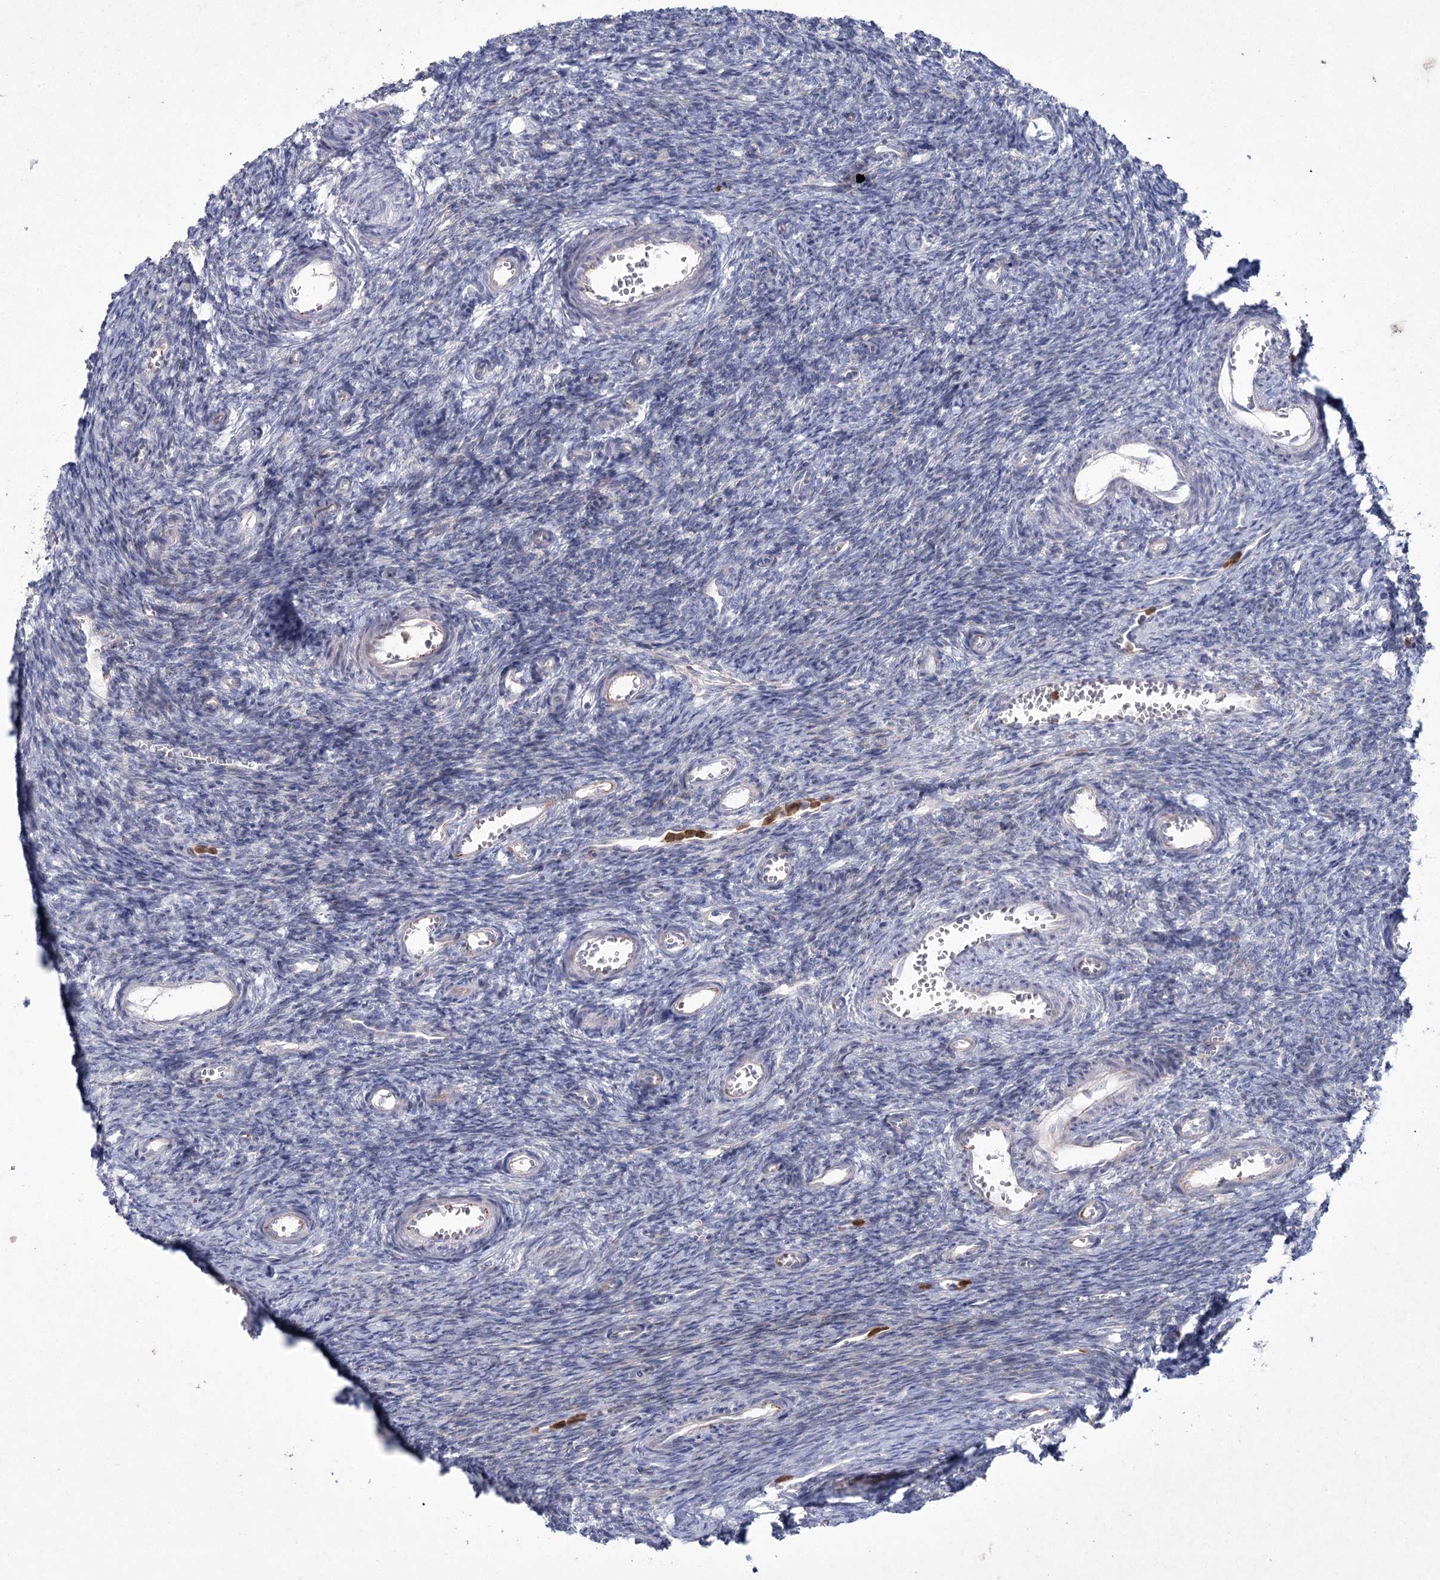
{"staining": {"intensity": "negative", "quantity": "none", "location": "none"}, "tissue": "ovary", "cell_type": "Ovarian stroma cells", "image_type": "normal", "snomed": [{"axis": "morphology", "description": "Normal tissue, NOS"}, {"axis": "topography", "description": "Ovary"}], "caption": "A photomicrograph of ovary stained for a protein demonstrates no brown staining in ovarian stroma cells. Nuclei are stained in blue.", "gene": "NIPAL4", "patient": {"sex": "female", "age": 39}}